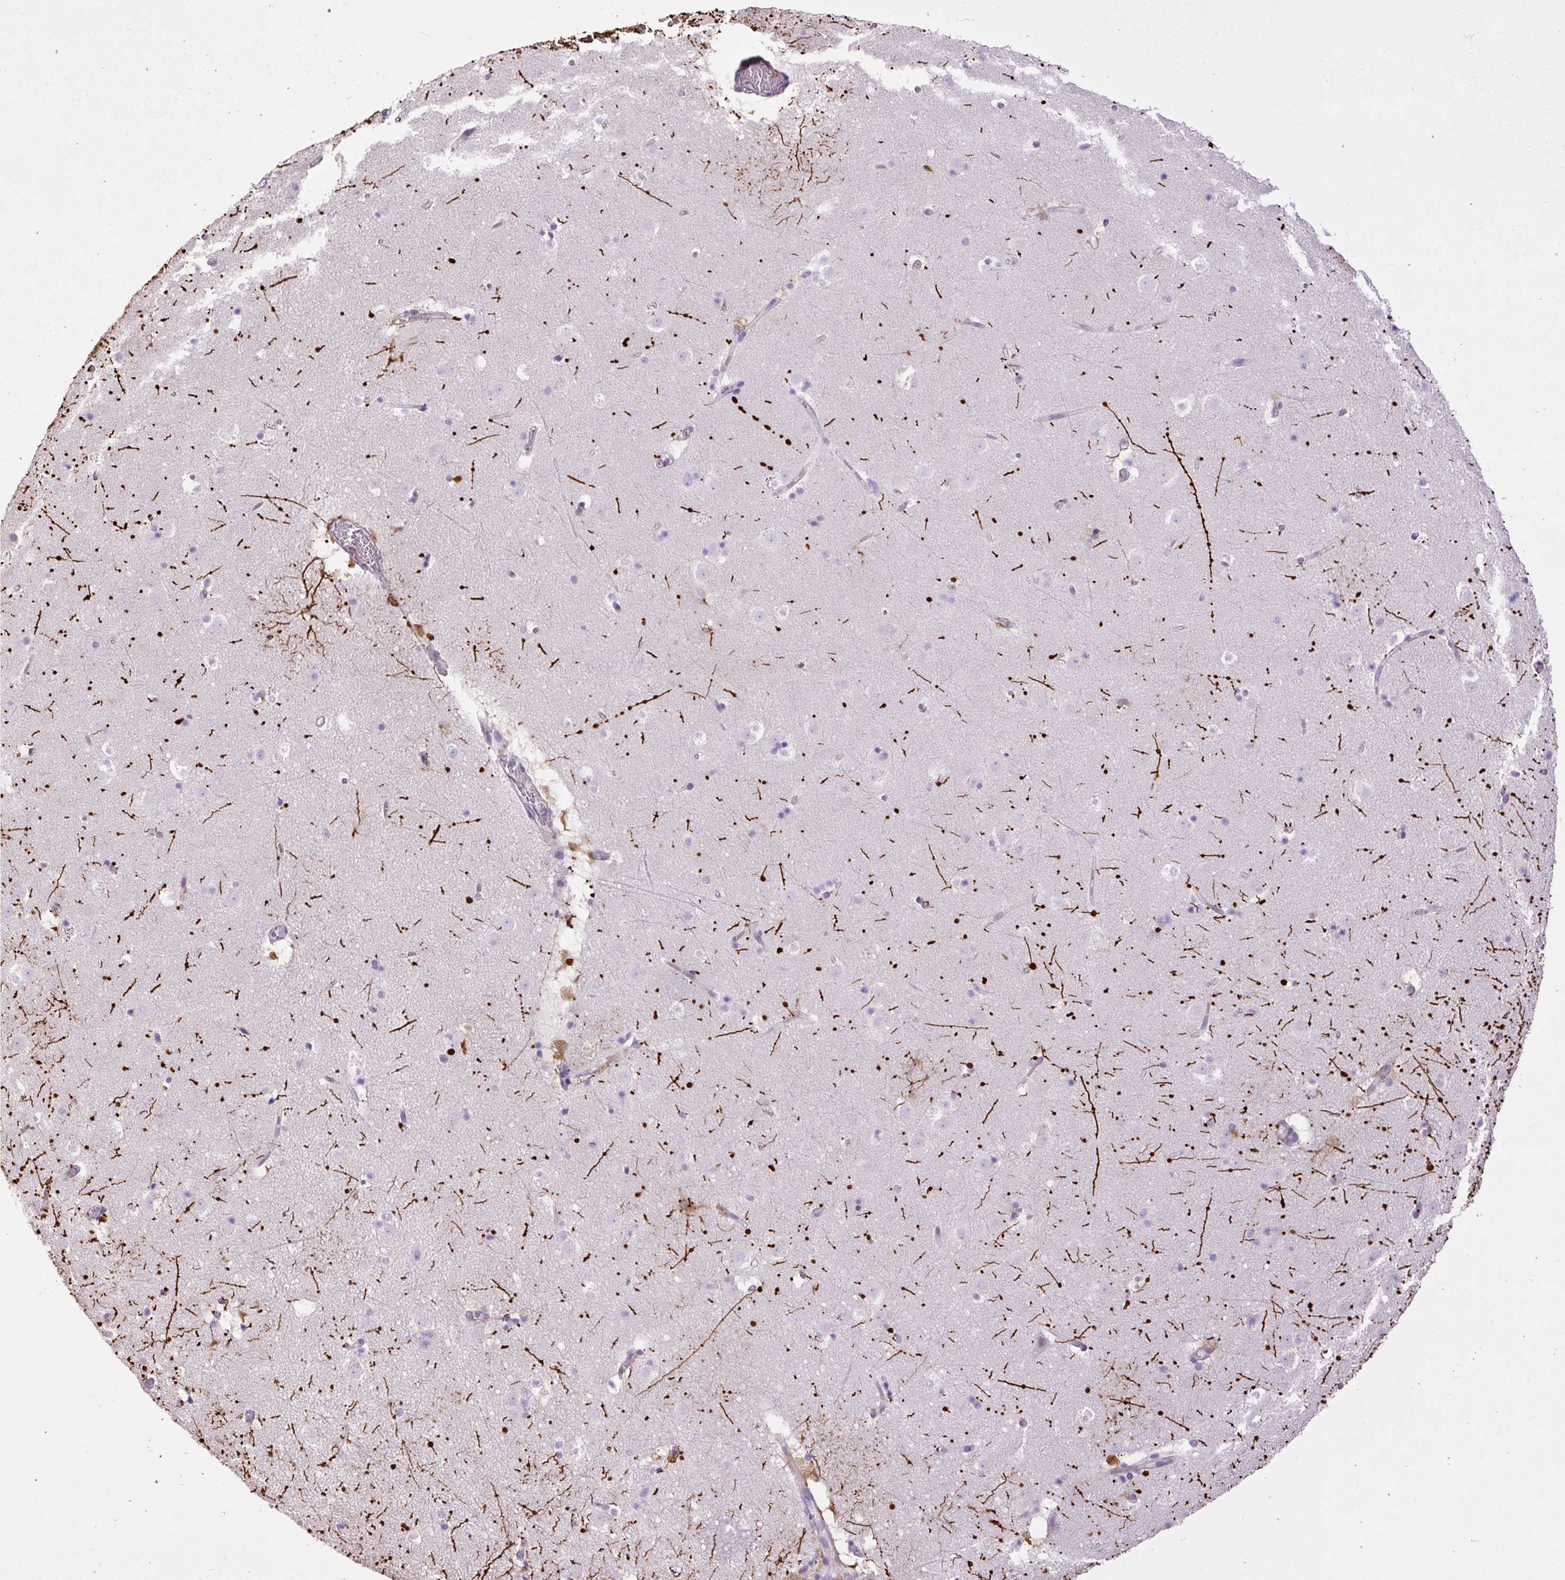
{"staining": {"intensity": "strong", "quantity": "<25%", "location": "cytoplasmic/membranous"}, "tissue": "caudate", "cell_type": "Glial cells", "image_type": "normal", "snomed": [{"axis": "morphology", "description": "Normal tissue, NOS"}, {"axis": "topography", "description": "Lateral ventricle wall"}], "caption": "Caudate stained with DAB IHC shows medium levels of strong cytoplasmic/membranous expression in approximately <25% of glial cells.", "gene": "VWA7", "patient": {"sex": "male", "age": 37}}